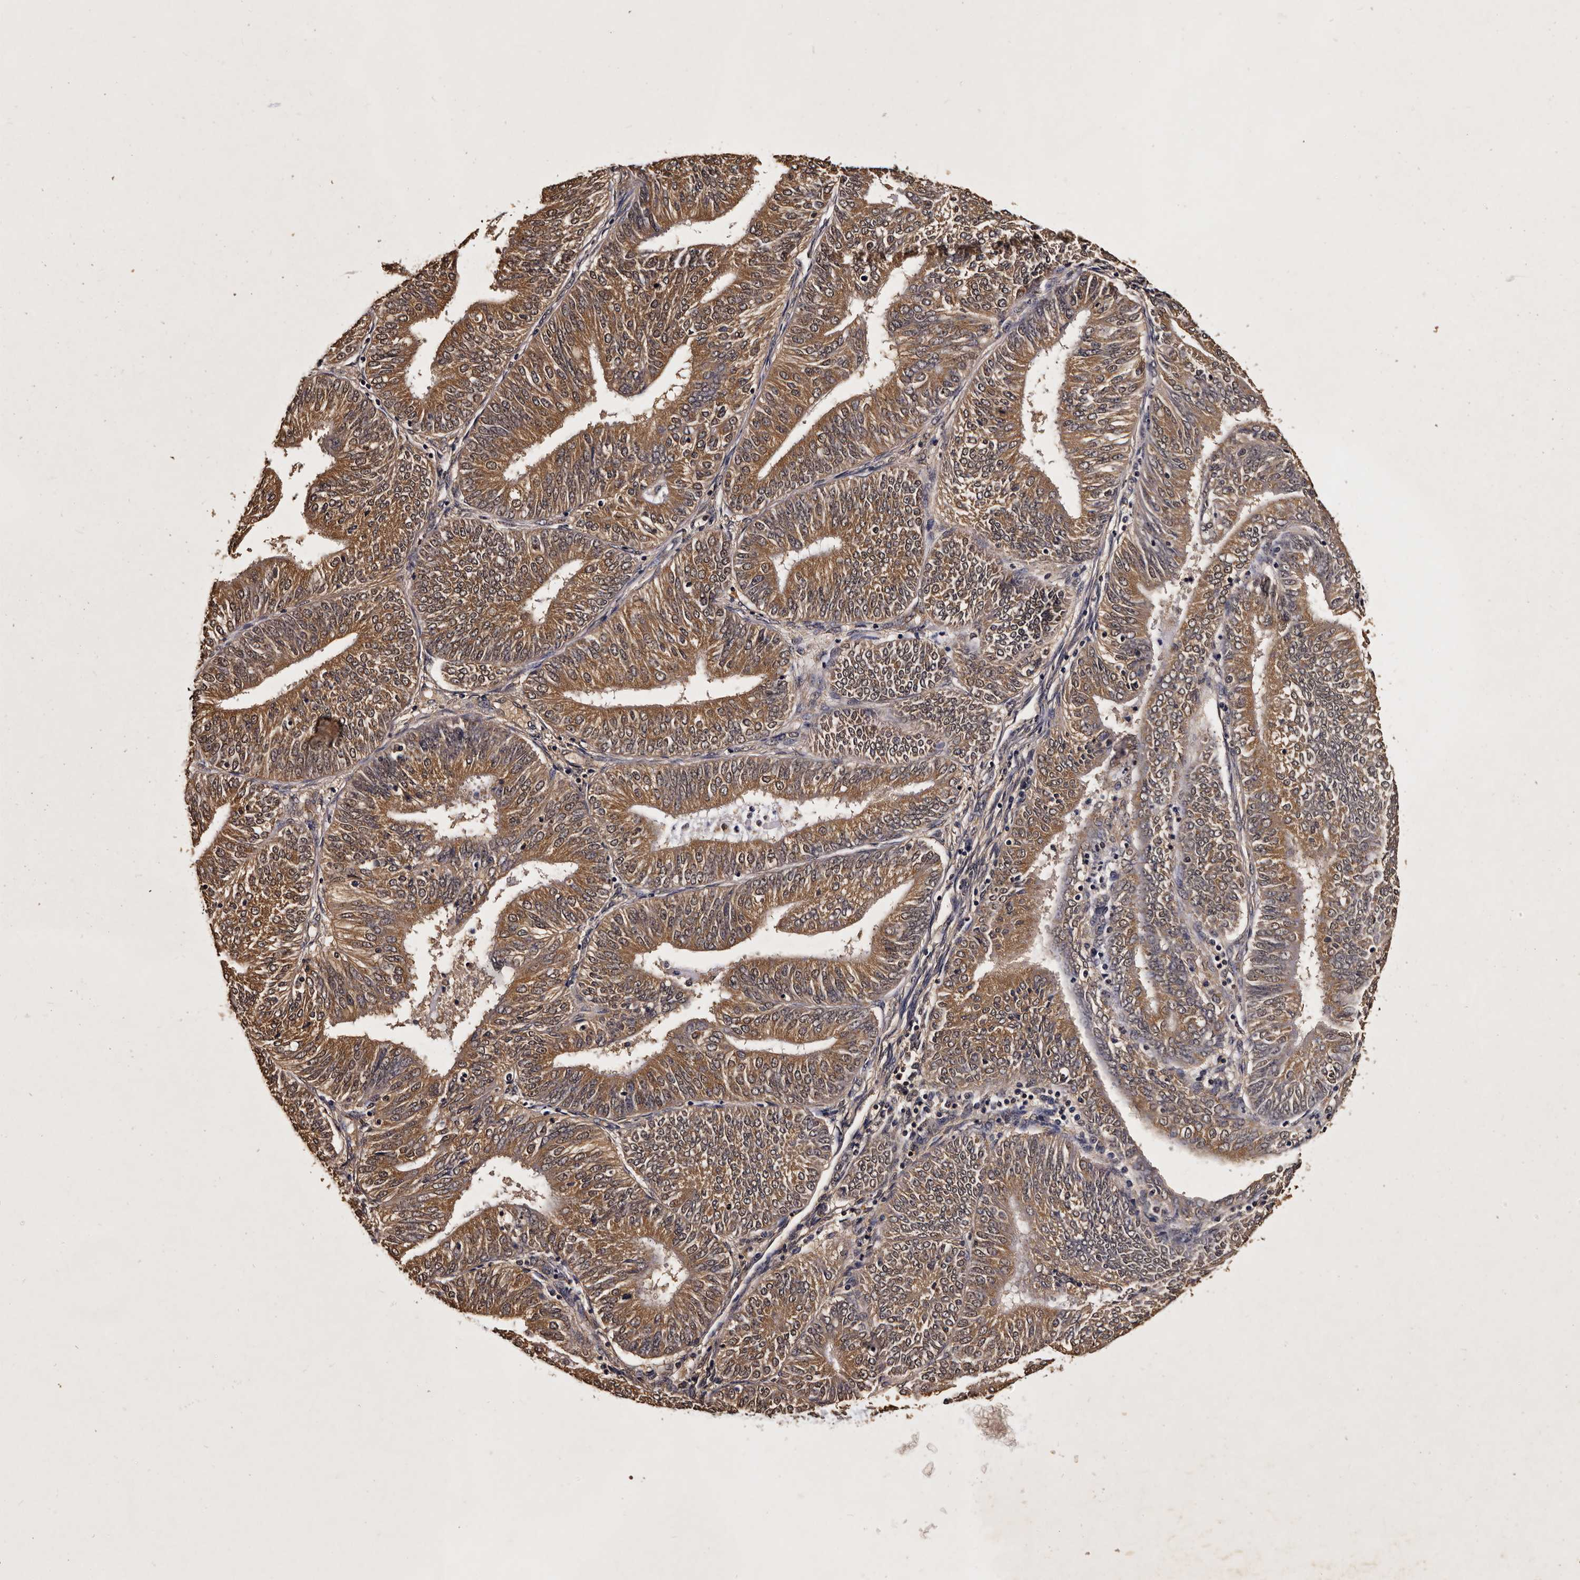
{"staining": {"intensity": "moderate", "quantity": ">75%", "location": "cytoplasmic/membranous"}, "tissue": "endometrial cancer", "cell_type": "Tumor cells", "image_type": "cancer", "snomed": [{"axis": "morphology", "description": "Adenocarcinoma, NOS"}, {"axis": "topography", "description": "Endometrium"}], "caption": "A micrograph showing moderate cytoplasmic/membranous staining in approximately >75% of tumor cells in endometrial cancer (adenocarcinoma), as visualized by brown immunohistochemical staining.", "gene": "PARS2", "patient": {"sex": "female", "age": 58}}